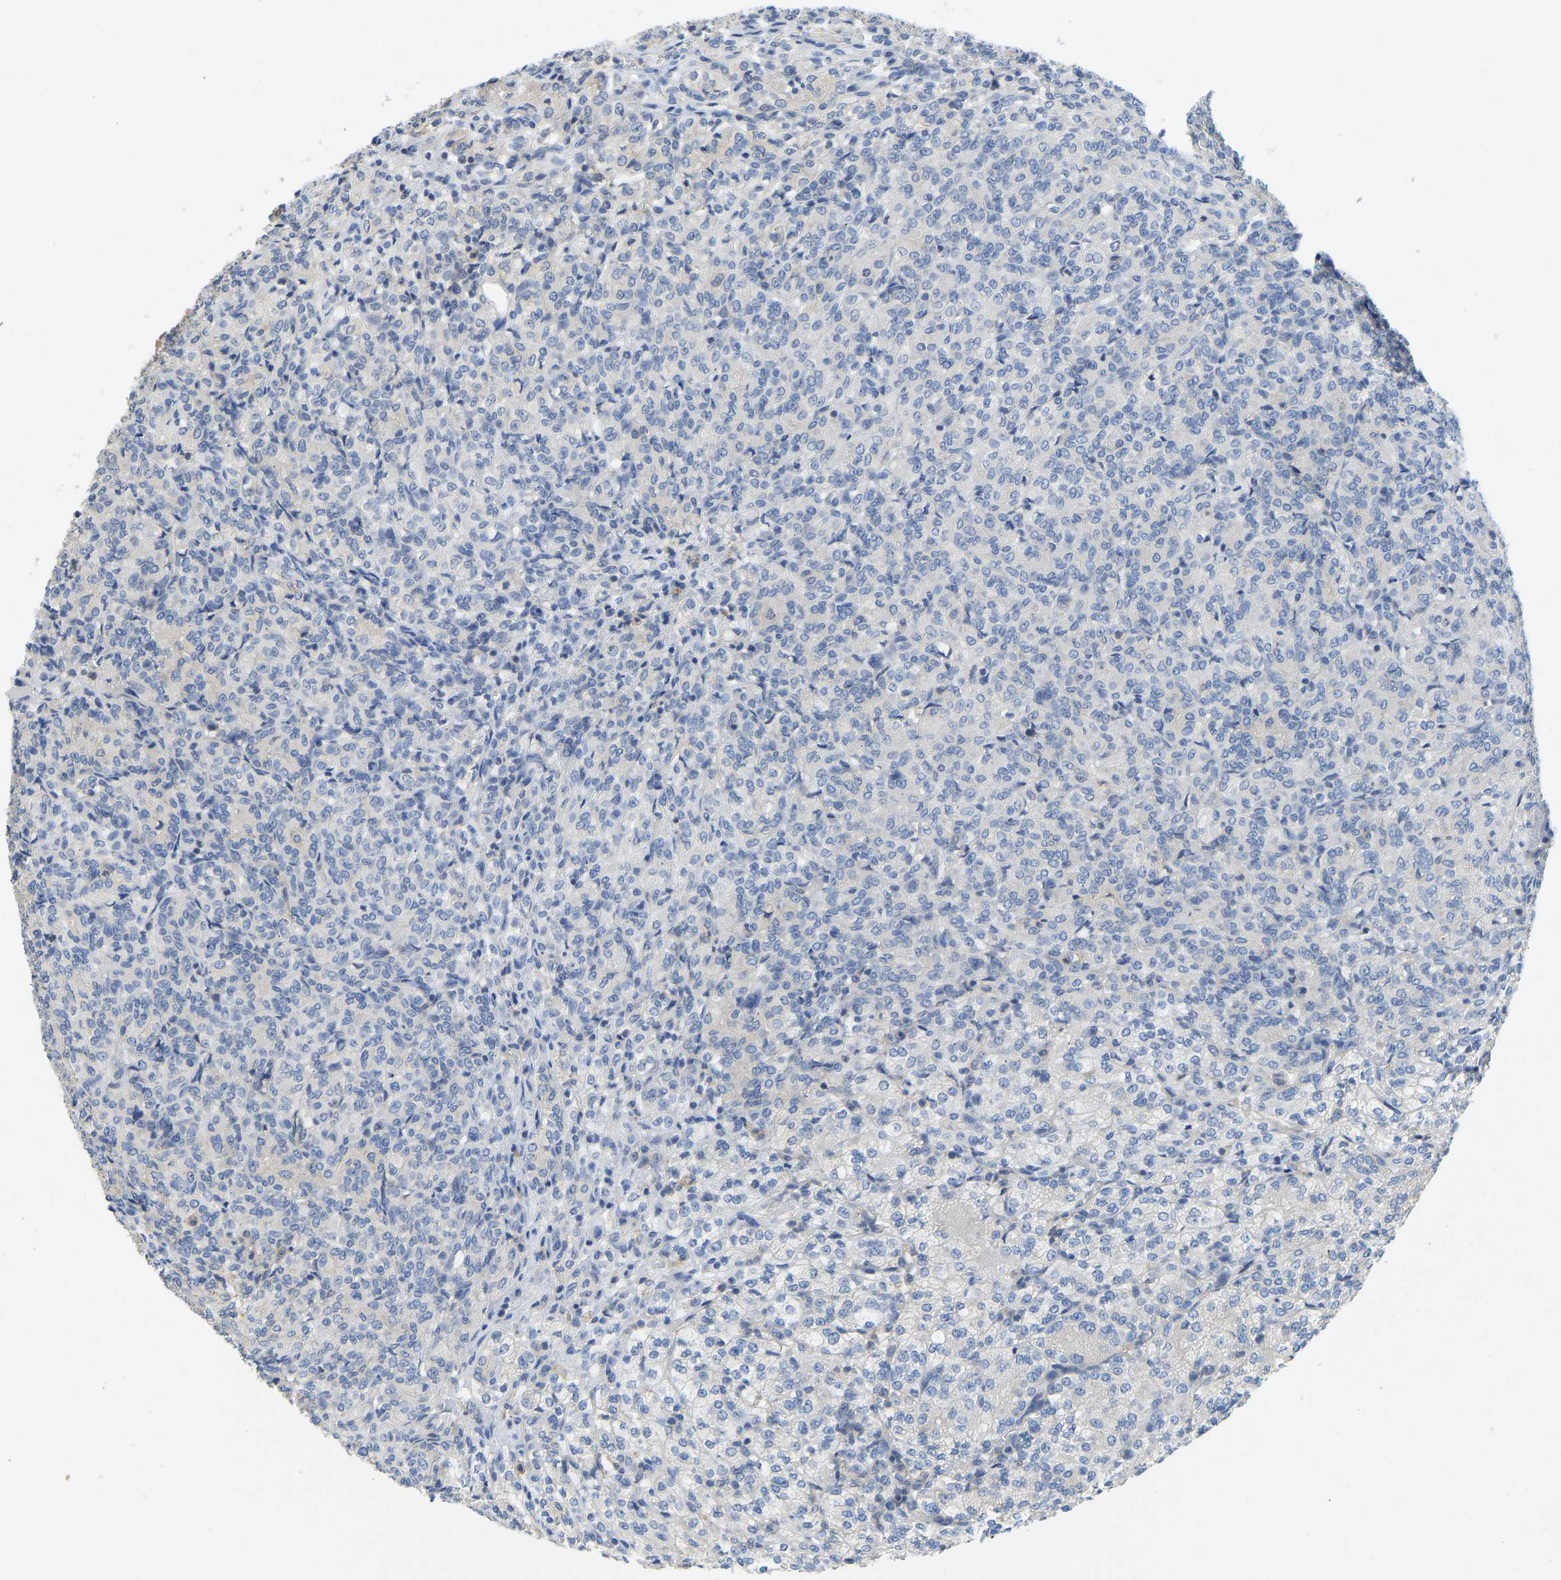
{"staining": {"intensity": "negative", "quantity": "none", "location": "none"}, "tissue": "renal cancer", "cell_type": "Tumor cells", "image_type": "cancer", "snomed": [{"axis": "morphology", "description": "Adenocarcinoma, NOS"}, {"axis": "topography", "description": "Kidney"}], "caption": "Histopathology image shows no protein positivity in tumor cells of adenocarcinoma (renal) tissue. (DAB immunohistochemistry visualized using brightfield microscopy, high magnification).", "gene": "NDRG3", "patient": {"sex": "male", "age": 77}}